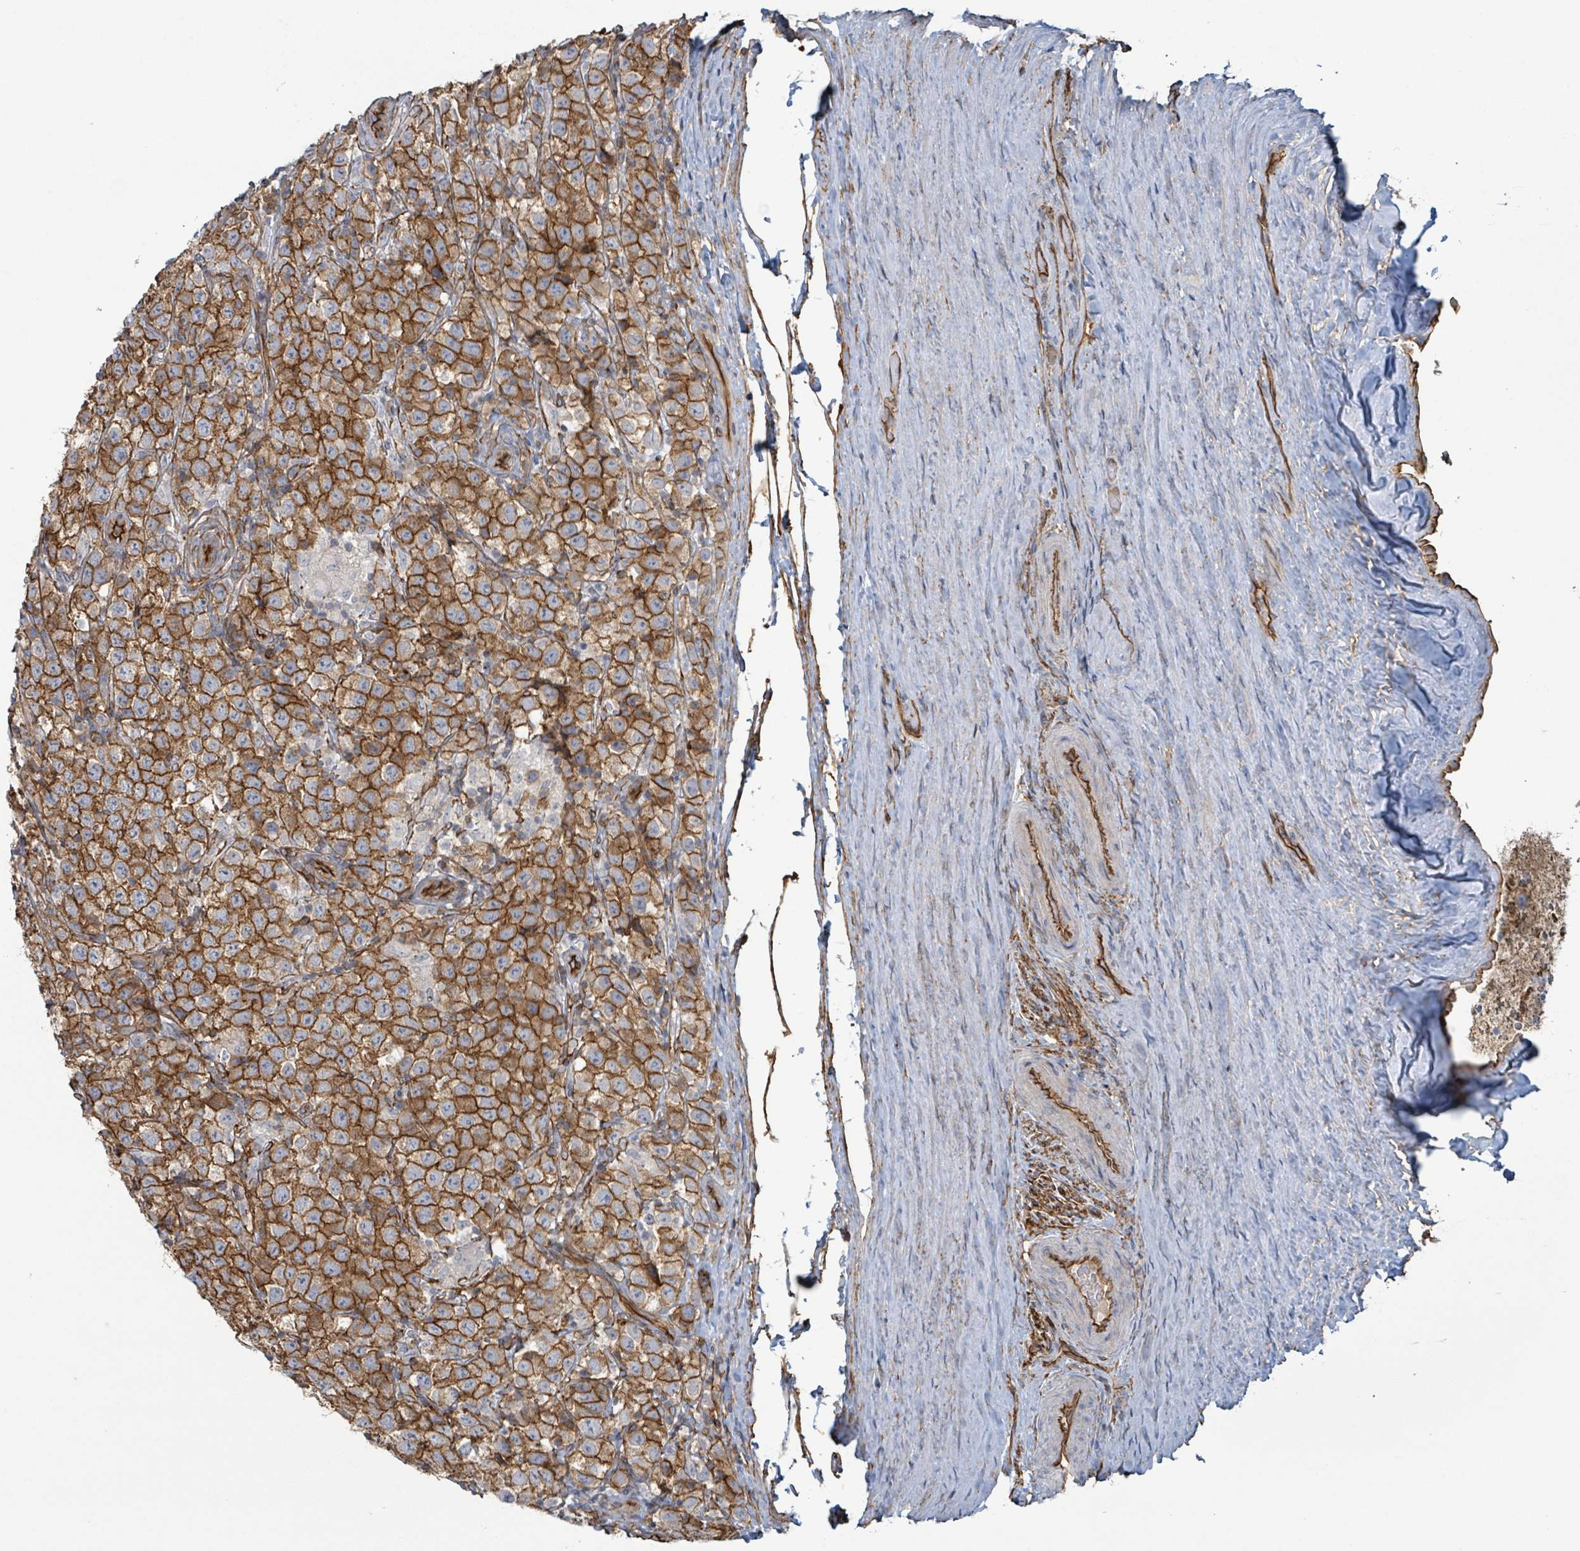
{"staining": {"intensity": "strong", "quantity": ">75%", "location": "cytoplasmic/membranous"}, "tissue": "testis cancer", "cell_type": "Tumor cells", "image_type": "cancer", "snomed": [{"axis": "morphology", "description": "Seminoma, NOS"}, {"axis": "morphology", "description": "Carcinoma, Embryonal, NOS"}, {"axis": "topography", "description": "Testis"}], "caption": "DAB immunohistochemical staining of testis cancer shows strong cytoplasmic/membranous protein positivity in about >75% of tumor cells.", "gene": "LDOC1", "patient": {"sex": "male", "age": 41}}